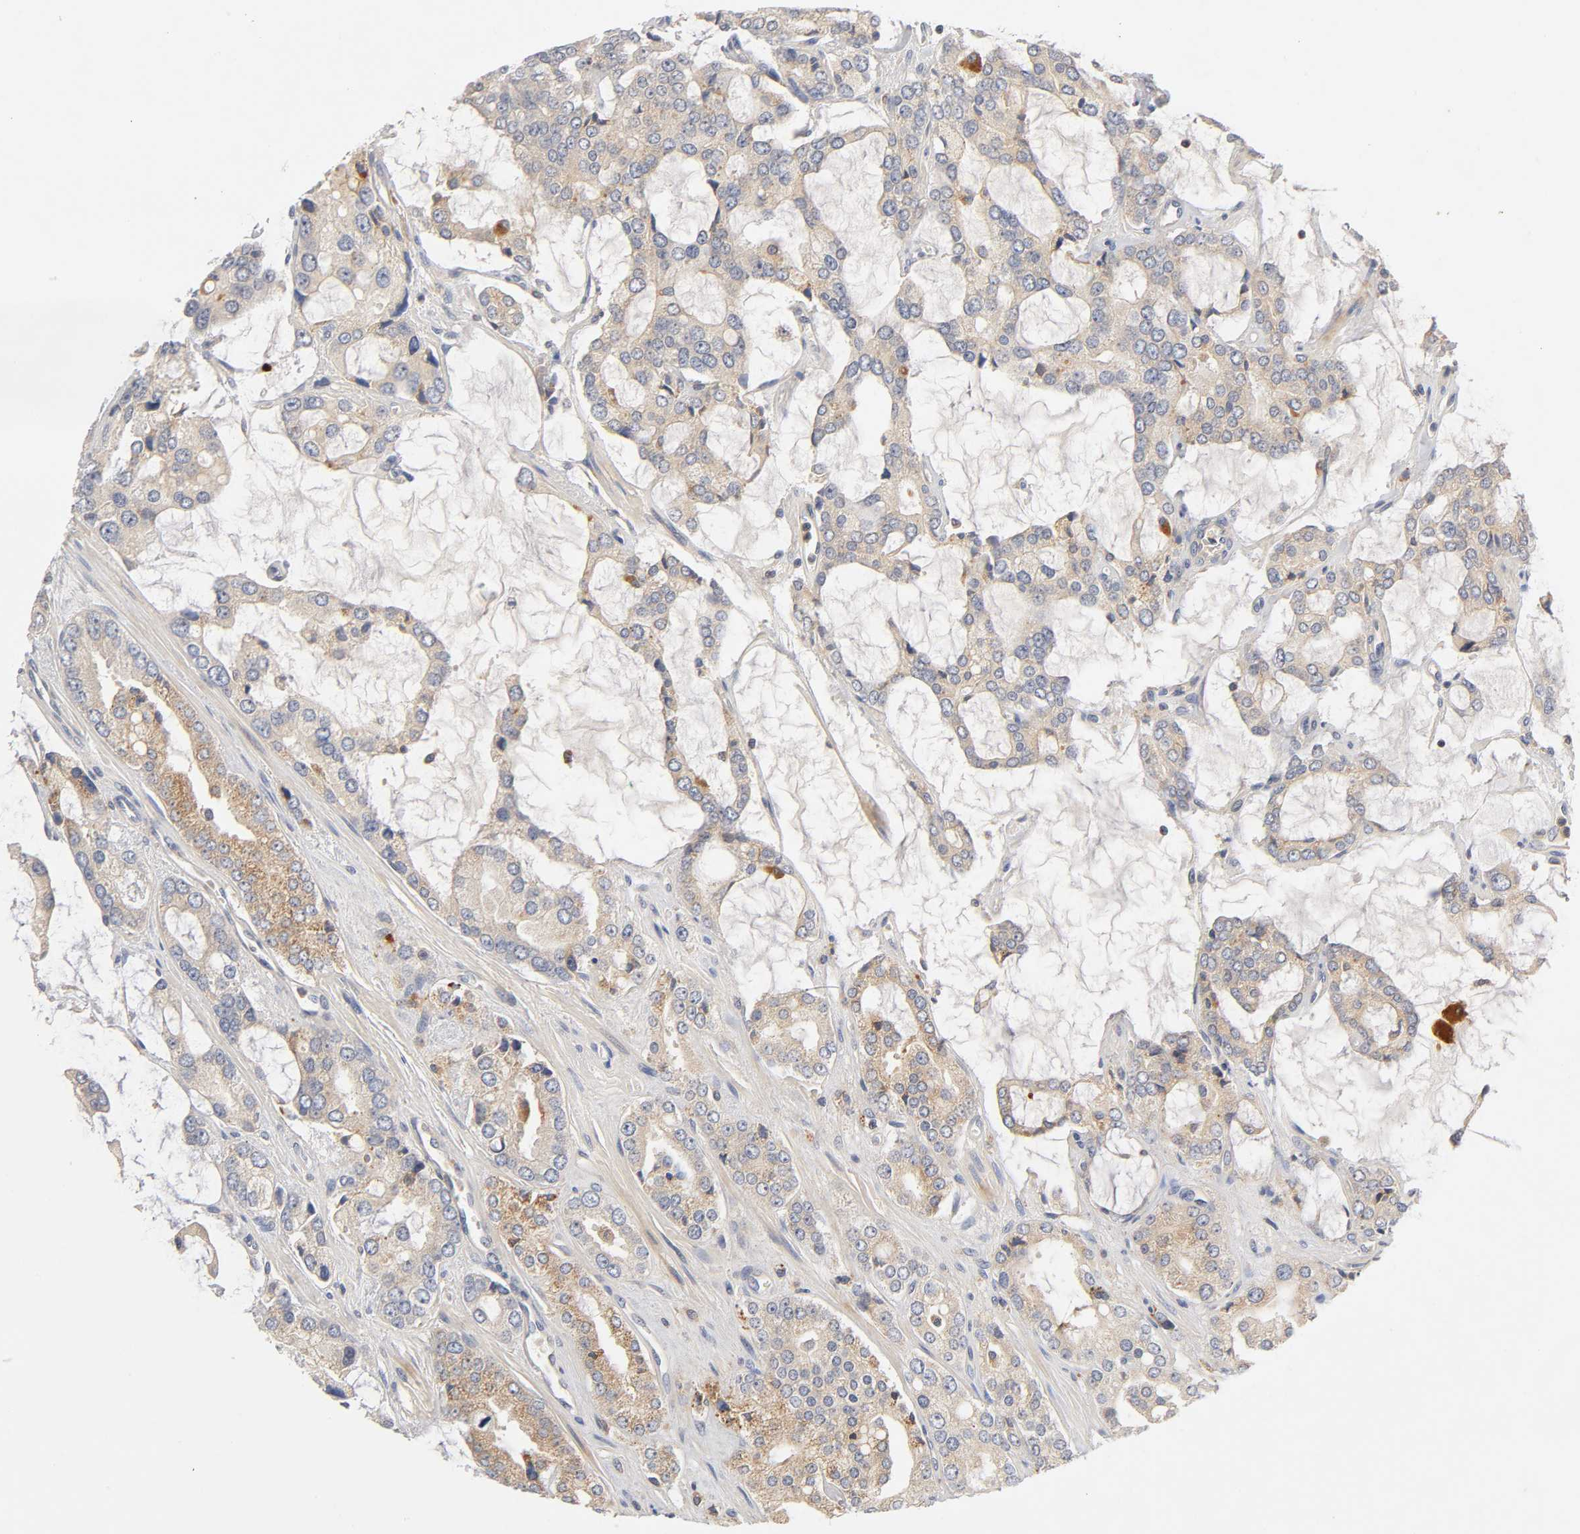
{"staining": {"intensity": "weak", "quantity": ">75%", "location": "cytoplasmic/membranous"}, "tissue": "prostate cancer", "cell_type": "Tumor cells", "image_type": "cancer", "snomed": [{"axis": "morphology", "description": "Adenocarcinoma, High grade"}, {"axis": "topography", "description": "Prostate"}], "caption": "Adenocarcinoma (high-grade) (prostate) stained with DAB (3,3'-diaminobenzidine) IHC shows low levels of weak cytoplasmic/membranous expression in about >75% of tumor cells.", "gene": "RHOA", "patient": {"sex": "male", "age": 67}}